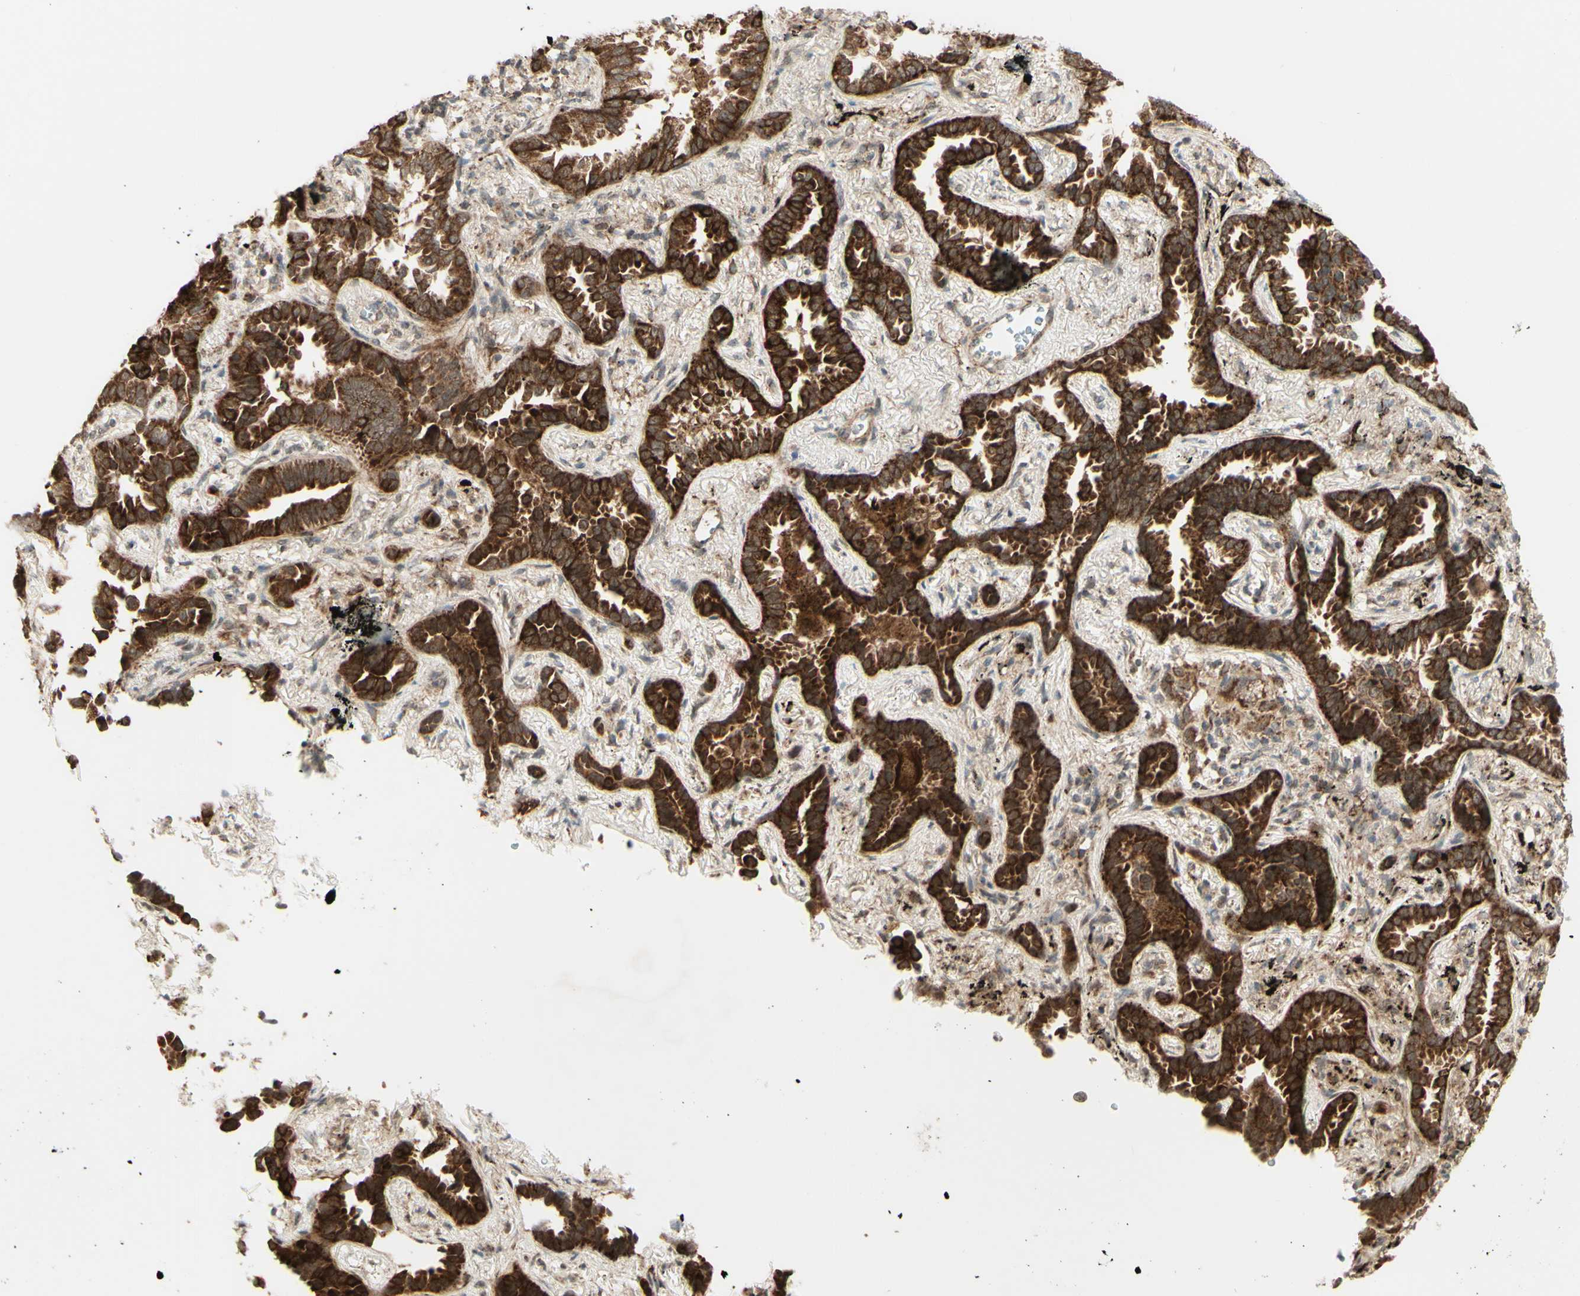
{"staining": {"intensity": "strong", "quantity": ">75%", "location": "cytoplasmic/membranous"}, "tissue": "lung cancer", "cell_type": "Tumor cells", "image_type": "cancer", "snomed": [{"axis": "morphology", "description": "Normal tissue, NOS"}, {"axis": "morphology", "description": "Adenocarcinoma, NOS"}, {"axis": "topography", "description": "Lung"}], "caption": "An immunohistochemistry (IHC) histopathology image of tumor tissue is shown. Protein staining in brown labels strong cytoplasmic/membranous positivity in adenocarcinoma (lung) within tumor cells.", "gene": "DHRS3", "patient": {"sex": "male", "age": 59}}